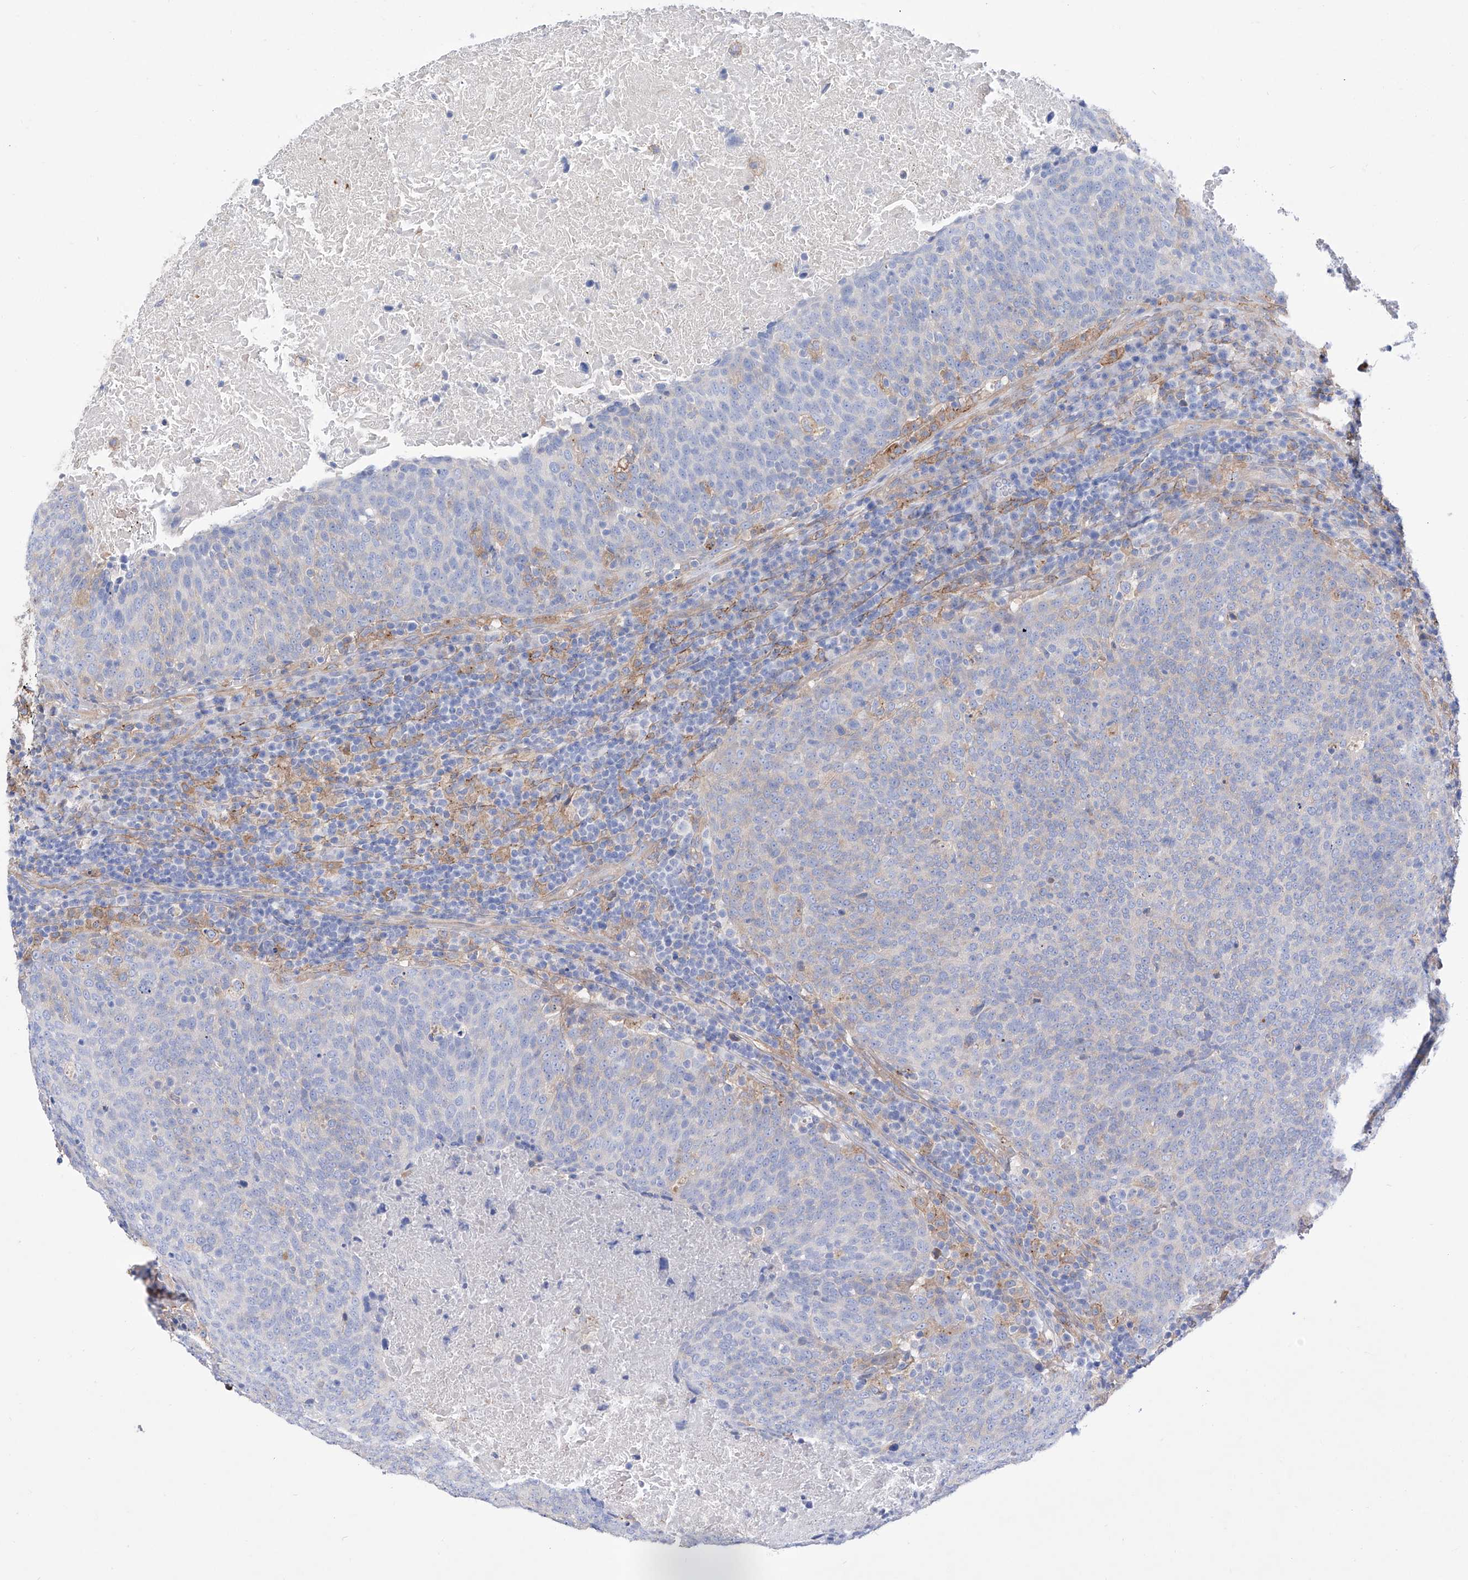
{"staining": {"intensity": "negative", "quantity": "none", "location": "none"}, "tissue": "head and neck cancer", "cell_type": "Tumor cells", "image_type": "cancer", "snomed": [{"axis": "morphology", "description": "Squamous cell carcinoma, NOS"}, {"axis": "morphology", "description": "Squamous cell carcinoma, metastatic, NOS"}, {"axis": "topography", "description": "Lymph node"}, {"axis": "topography", "description": "Head-Neck"}], "caption": "DAB immunohistochemical staining of human head and neck cancer (squamous cell carcinoma) demonstrates no significant staining in tumor cells. The staining is performed using DAB brown chromogen with nuclei counter-stained in using hematoxylin.", "gene": "ZNF653", "patient": {"sex": "male", "age": 62}}